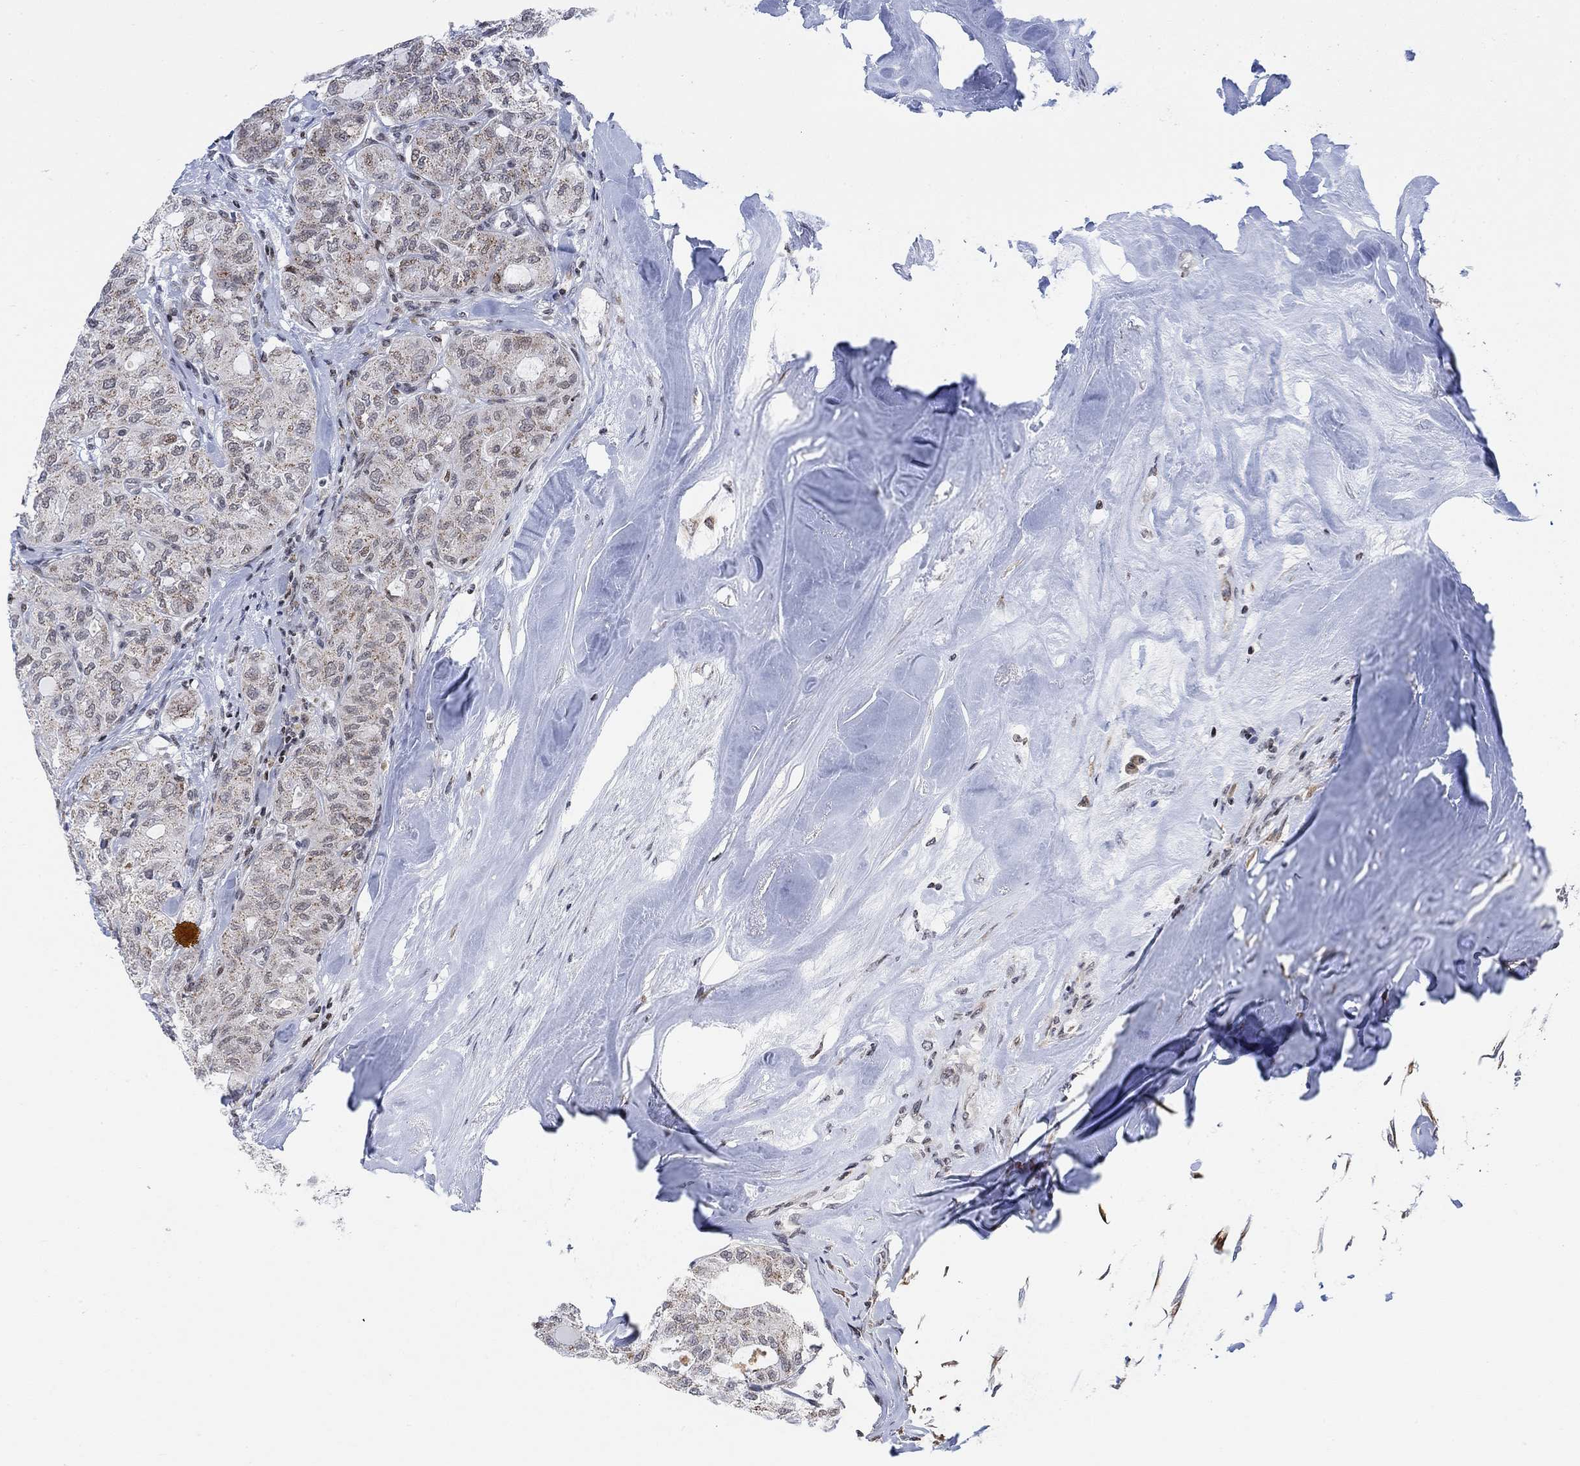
{"staining": {"intensity": "weak", "quantity": "25%-75%", "location": "cytoplasmic/membranous"}, "tissue": "thyroid cancer", "cell_type": "Tumor cells", "image_type": "cancer", "snomed": [{"axis": "morphology", "description": "Follicular adenoma carcinoma, NOS"}, {"axis": "topography", "description": "Thyroid gland"}], "caption": "Thyroid cancer tissue exhibits weak cytoplasmic/membranous staining in about 25%-75% of tumor cells", "gene": "ABHD14A", "patient": {"sex": "male", "age": 75}}